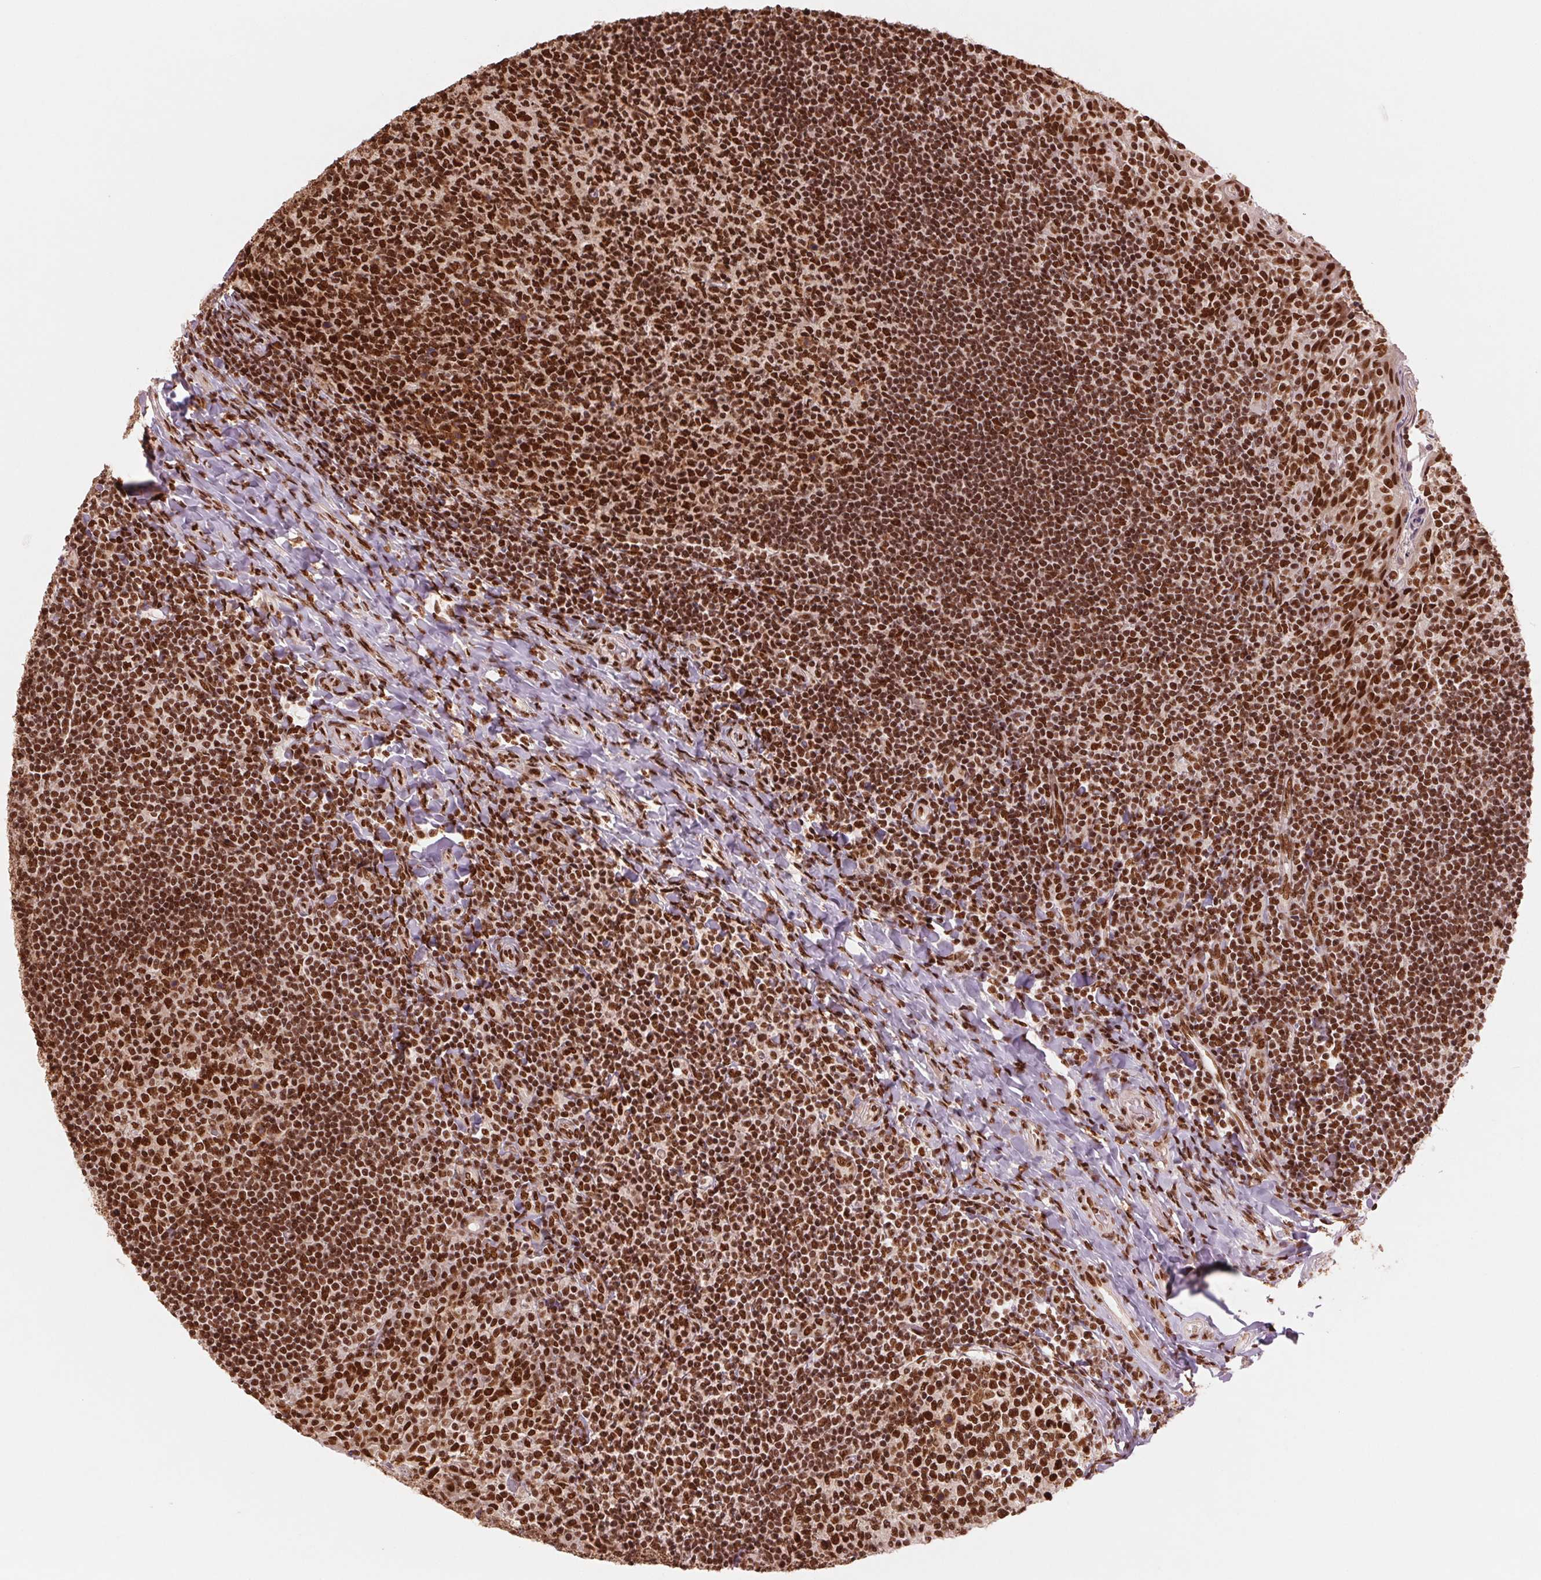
{"staining": {"intensity": "strong", "quantity": ">75%", "location": "nuclear"}, "tissue": "tonsil", "cell_type": "Germinal center cells", "image_type": "normal", "snomed": [{"axis": "morphology", "description": "Normal tissue, NOS"}, {"axis": "topography", "description": "Tonsil"}], "caption": "Protein staining by IHC exhibits strong nuclear expression in approximately >75% of germinal center cells in benign tonsil.", "gene": "TTLL9", "patient": {"sex": "female", "age": 10}}